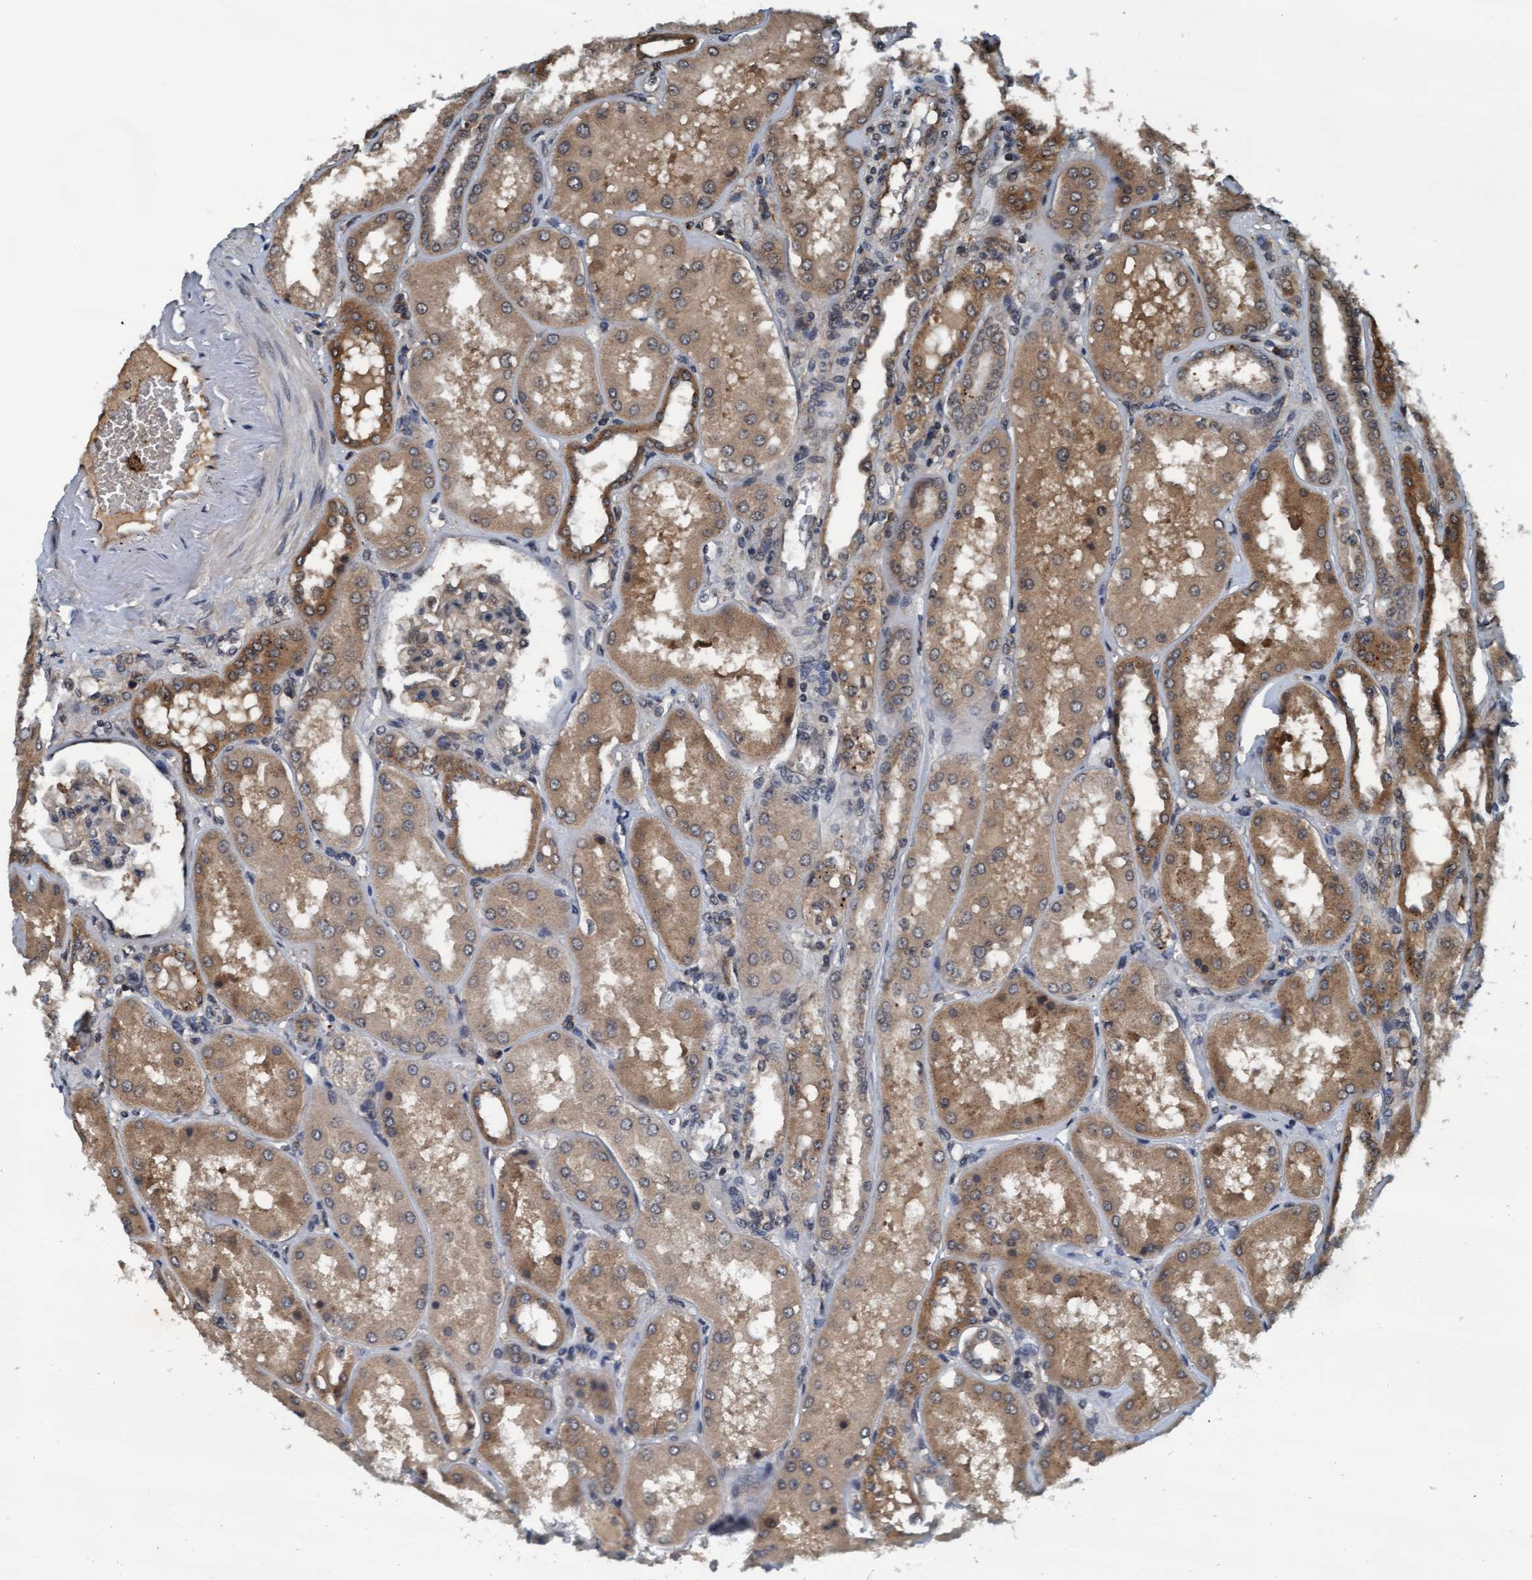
{"staining": {"intensity": "negative", "quantity": "none", "location": "none"}, "tissue": "kidney", "cell_type": "Cells in glomeruli", "image_type": "normal", "snomed": [{"axis": "morphology", "description": "Normal tissue, NOS"}, {"axis": "topography", "description": "Kidney"}], "caption": "Human kidney stained for a protein using immunohistochemistry (IHC) demonstrates no positivity in cells in glomeruli.", "gene": "WASF1", "patient": {"sex": "female", "age": 56}}